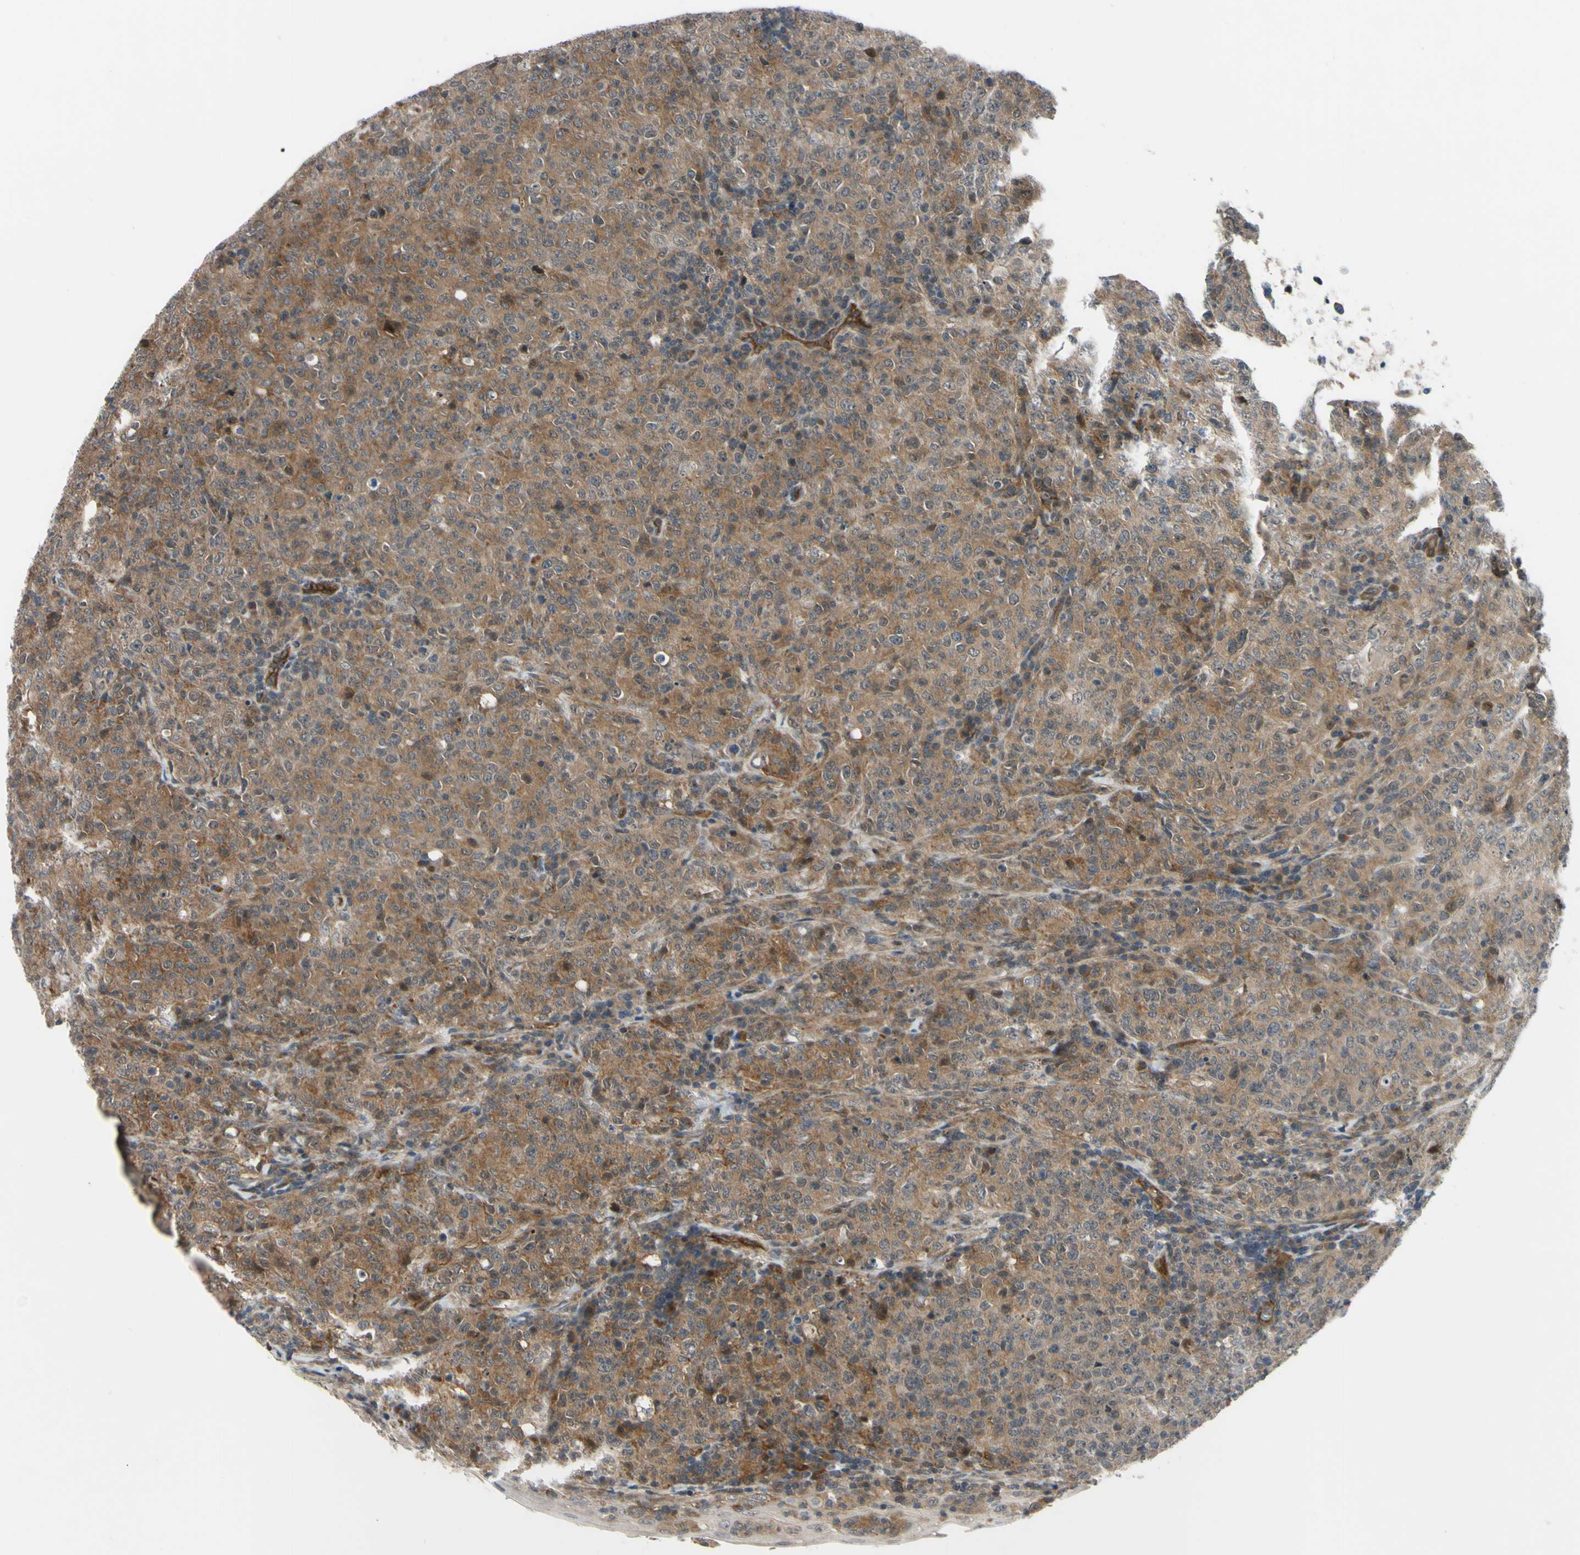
{"staining": {"intensity": "strong", "quantity": ">75%", "location": "cytoplasmic/membranous"}, "tissue": "lymphoma", "cell_type": "Tumor cells", "image_type": "cancer", "snomed": [{"axis": "morphology", "description": "Malignant lymphoma, non-Hodgkin's type, High grade"}, {"axis": "topography", "description": "Tonsil"}], "caption": "There is high levels of strong cytoplasmic/membranous staining in tumor cells of malignant lymphoma, non-Hodgkin's type (high-grade), as demonstrated by immunohistochemical staining (brown color).", "gene": "COMMD9", "patient": {"sex": "female", "age": 36}}